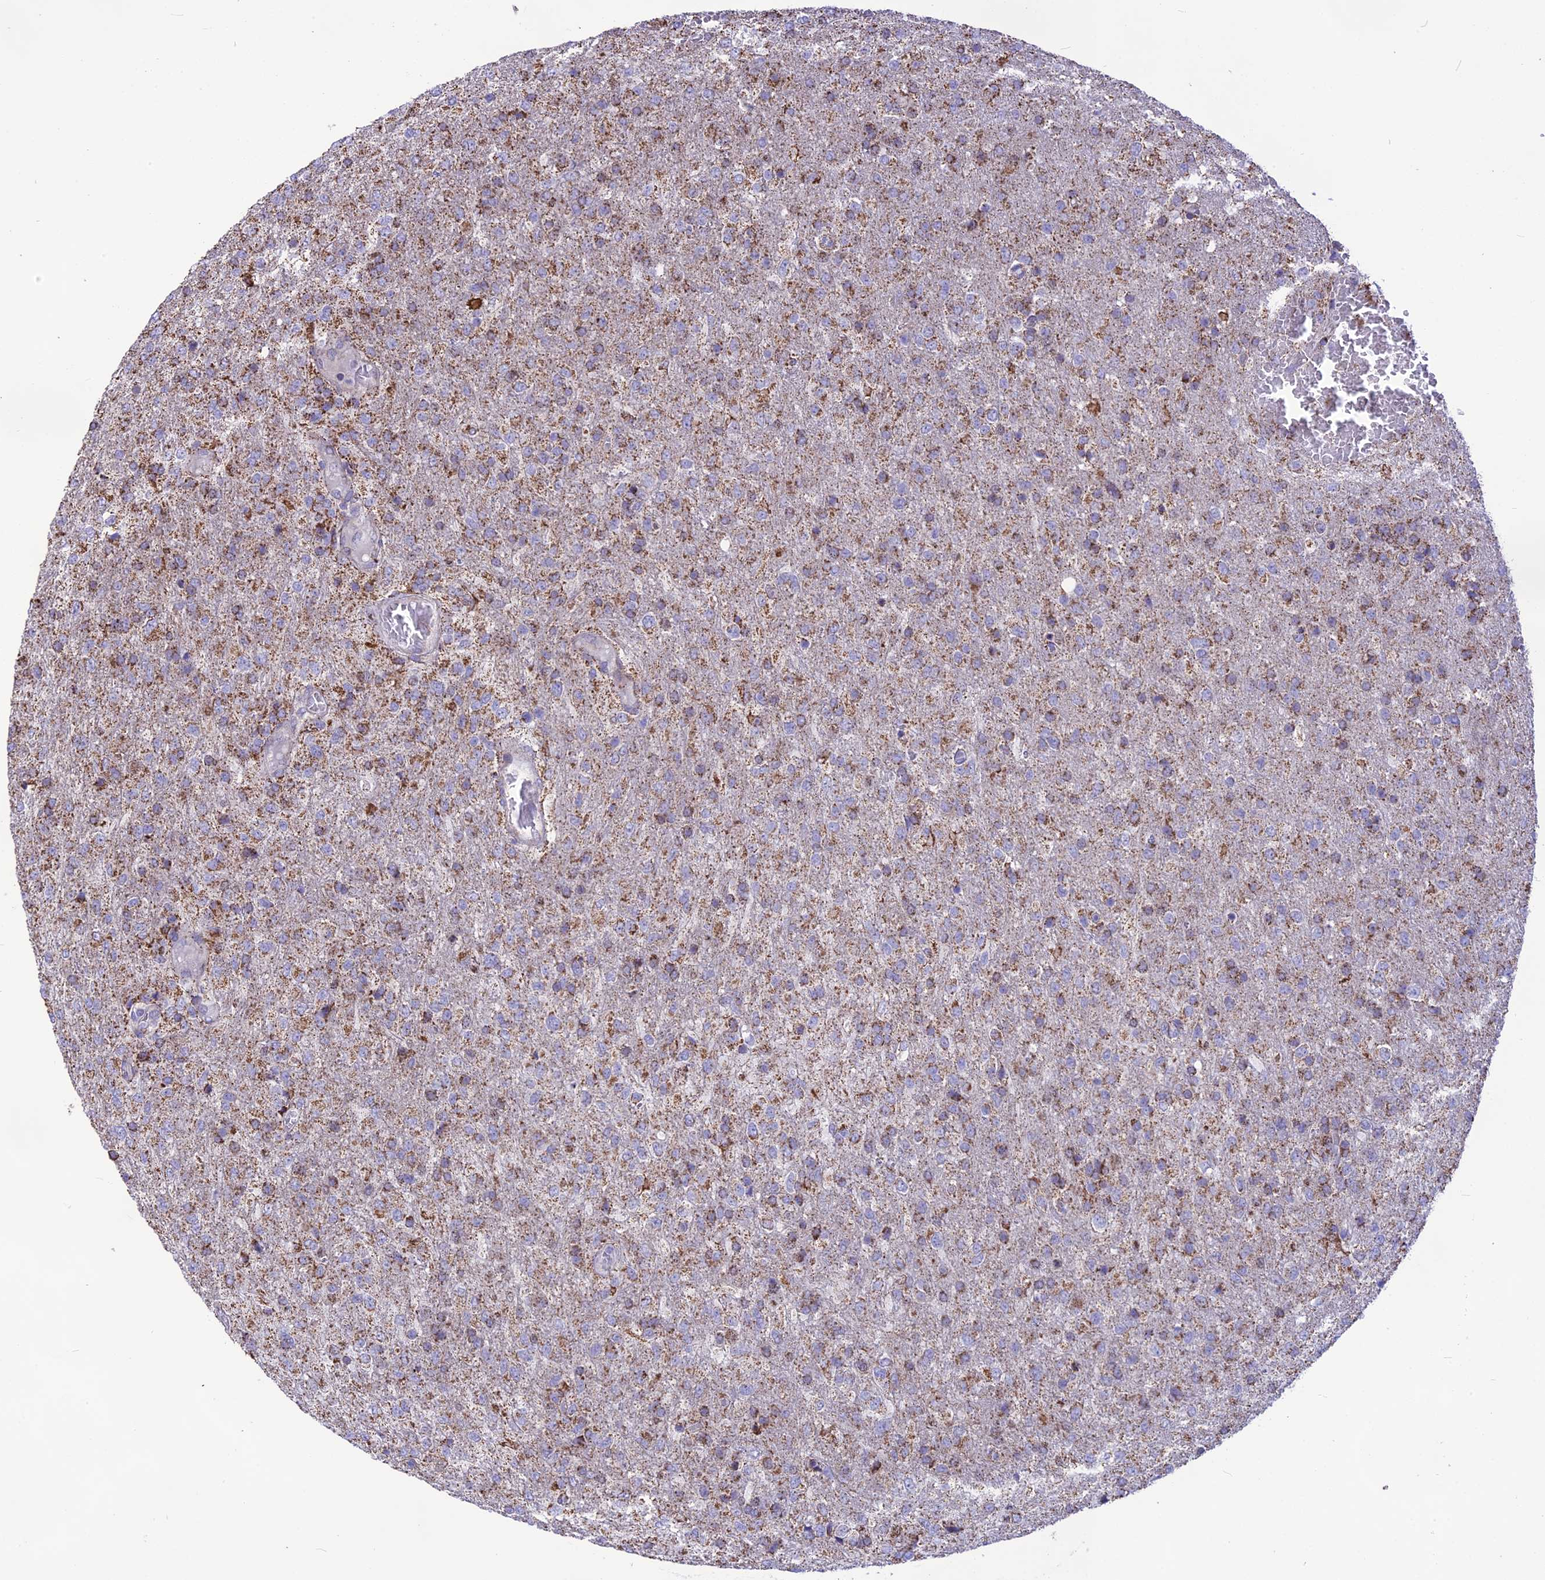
{"staining": {"intensity": "moderate", "quantity": "25%-75%", "location": "cytoplasmic/membranous"}, "tissue": "glioma", "cell_type": "Tumor cells", "image_type": "cancer", "snomed": [{"axis": "morphology", "description": "Glioma, malignant, High grade"}, {"axis": "topography", "description": "Brain"}], "caption": "A brown stain shows moderate cytoplasmic/membranous expression of a protein in human high-grade glioma (malignant) tumor cells.", "gene": "DOC2B", "patient": {"sex": "female", "age": 74}}